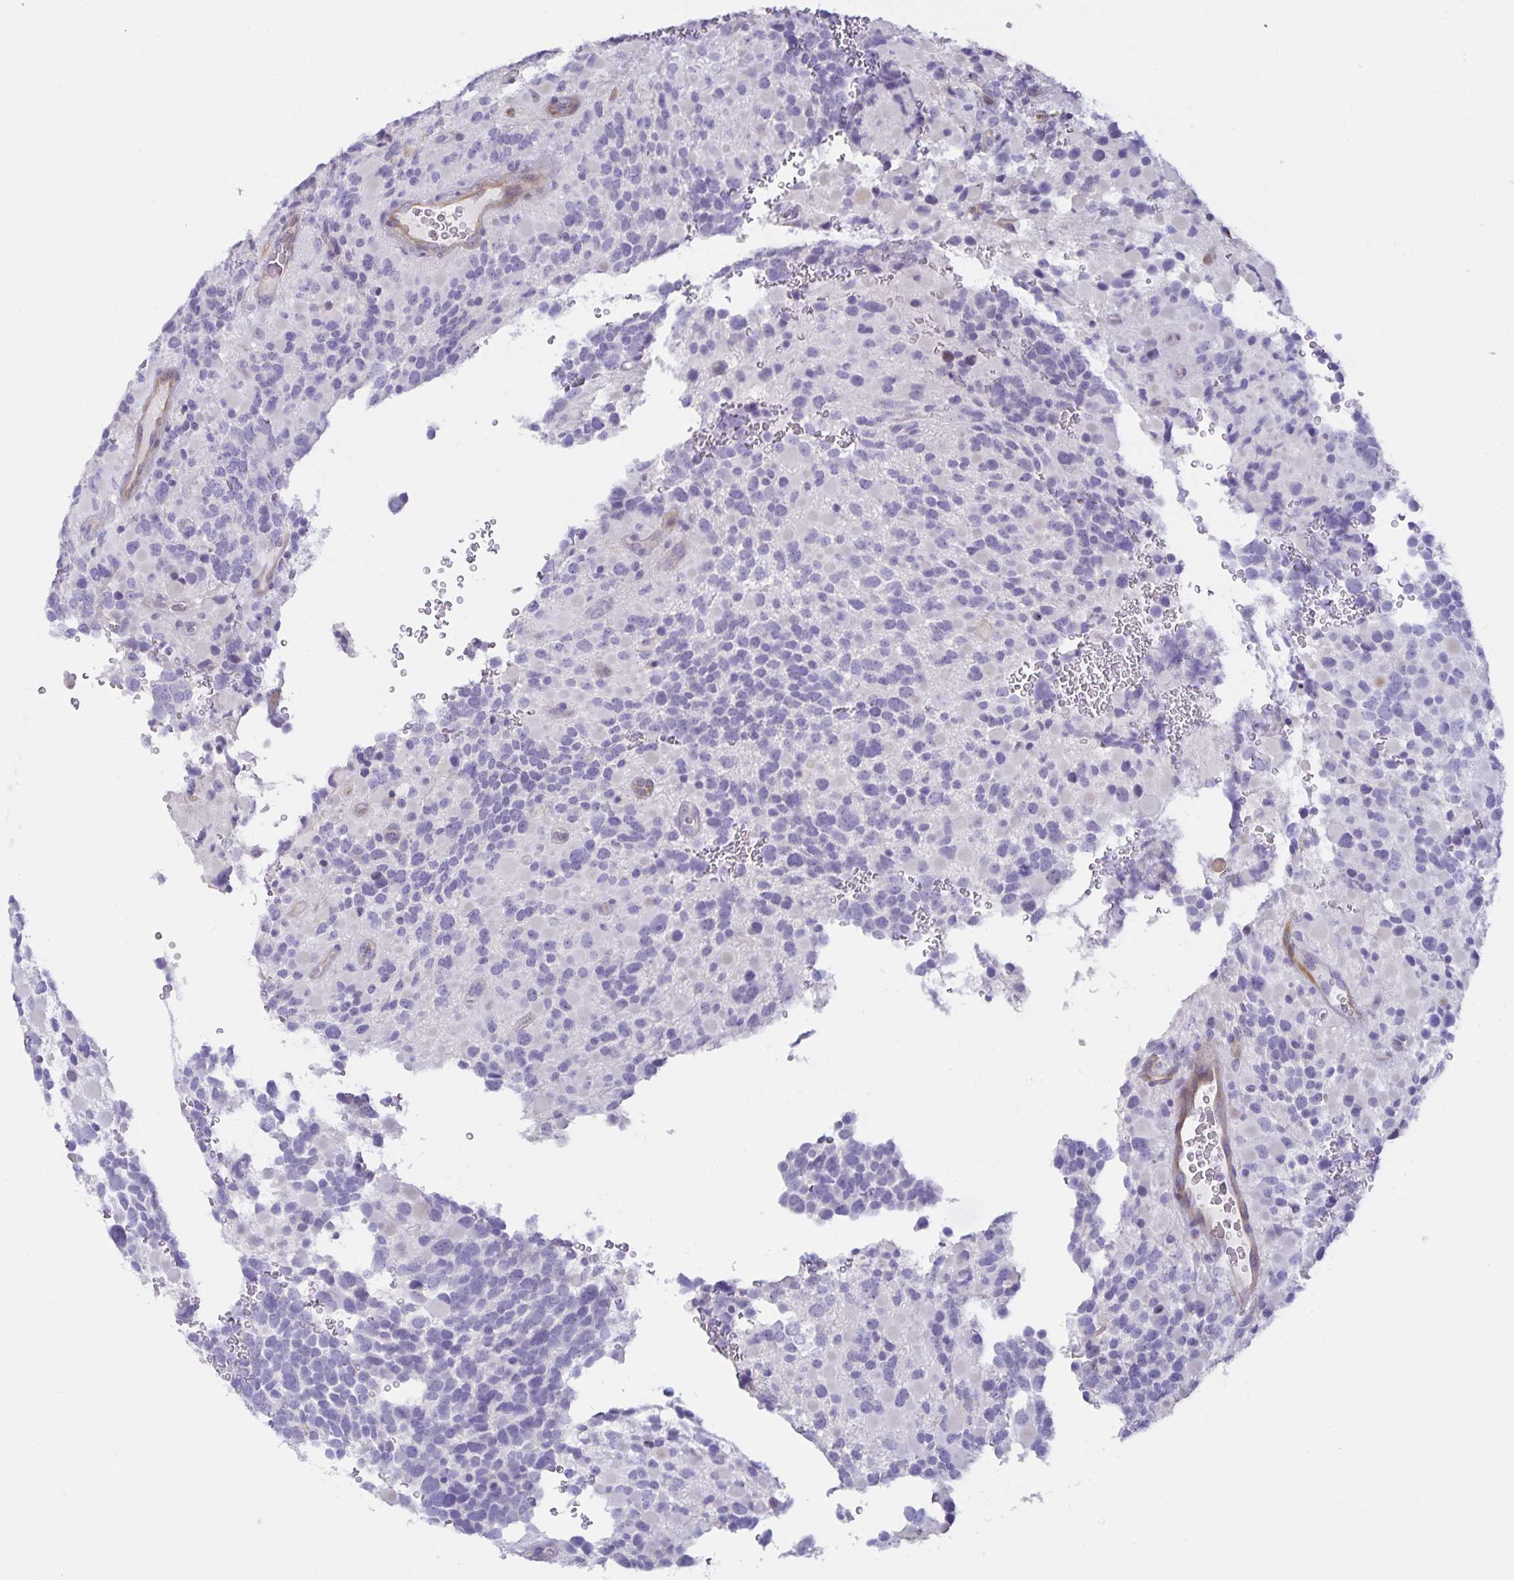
{"staining": {"intensity": "negative", "quantity": "none", "location": "none"}, "tissue": "glioma", "cell_type": "Tumor cells", "image_type": "cancer", "snomed": [{"axis": "morphology", "description": "Glioma, malignant, High grade"}, {"axis": "topography", "description": "Brain"}], "caption": "Immunohistochemistry (IHC) photomicrograph of human malignant glioma (high-grade) stained for a protein (brown), which reveals no expression in tumor cells.", "gene": "SPAG4", "patient": {"sex": "female", "age": 40}}